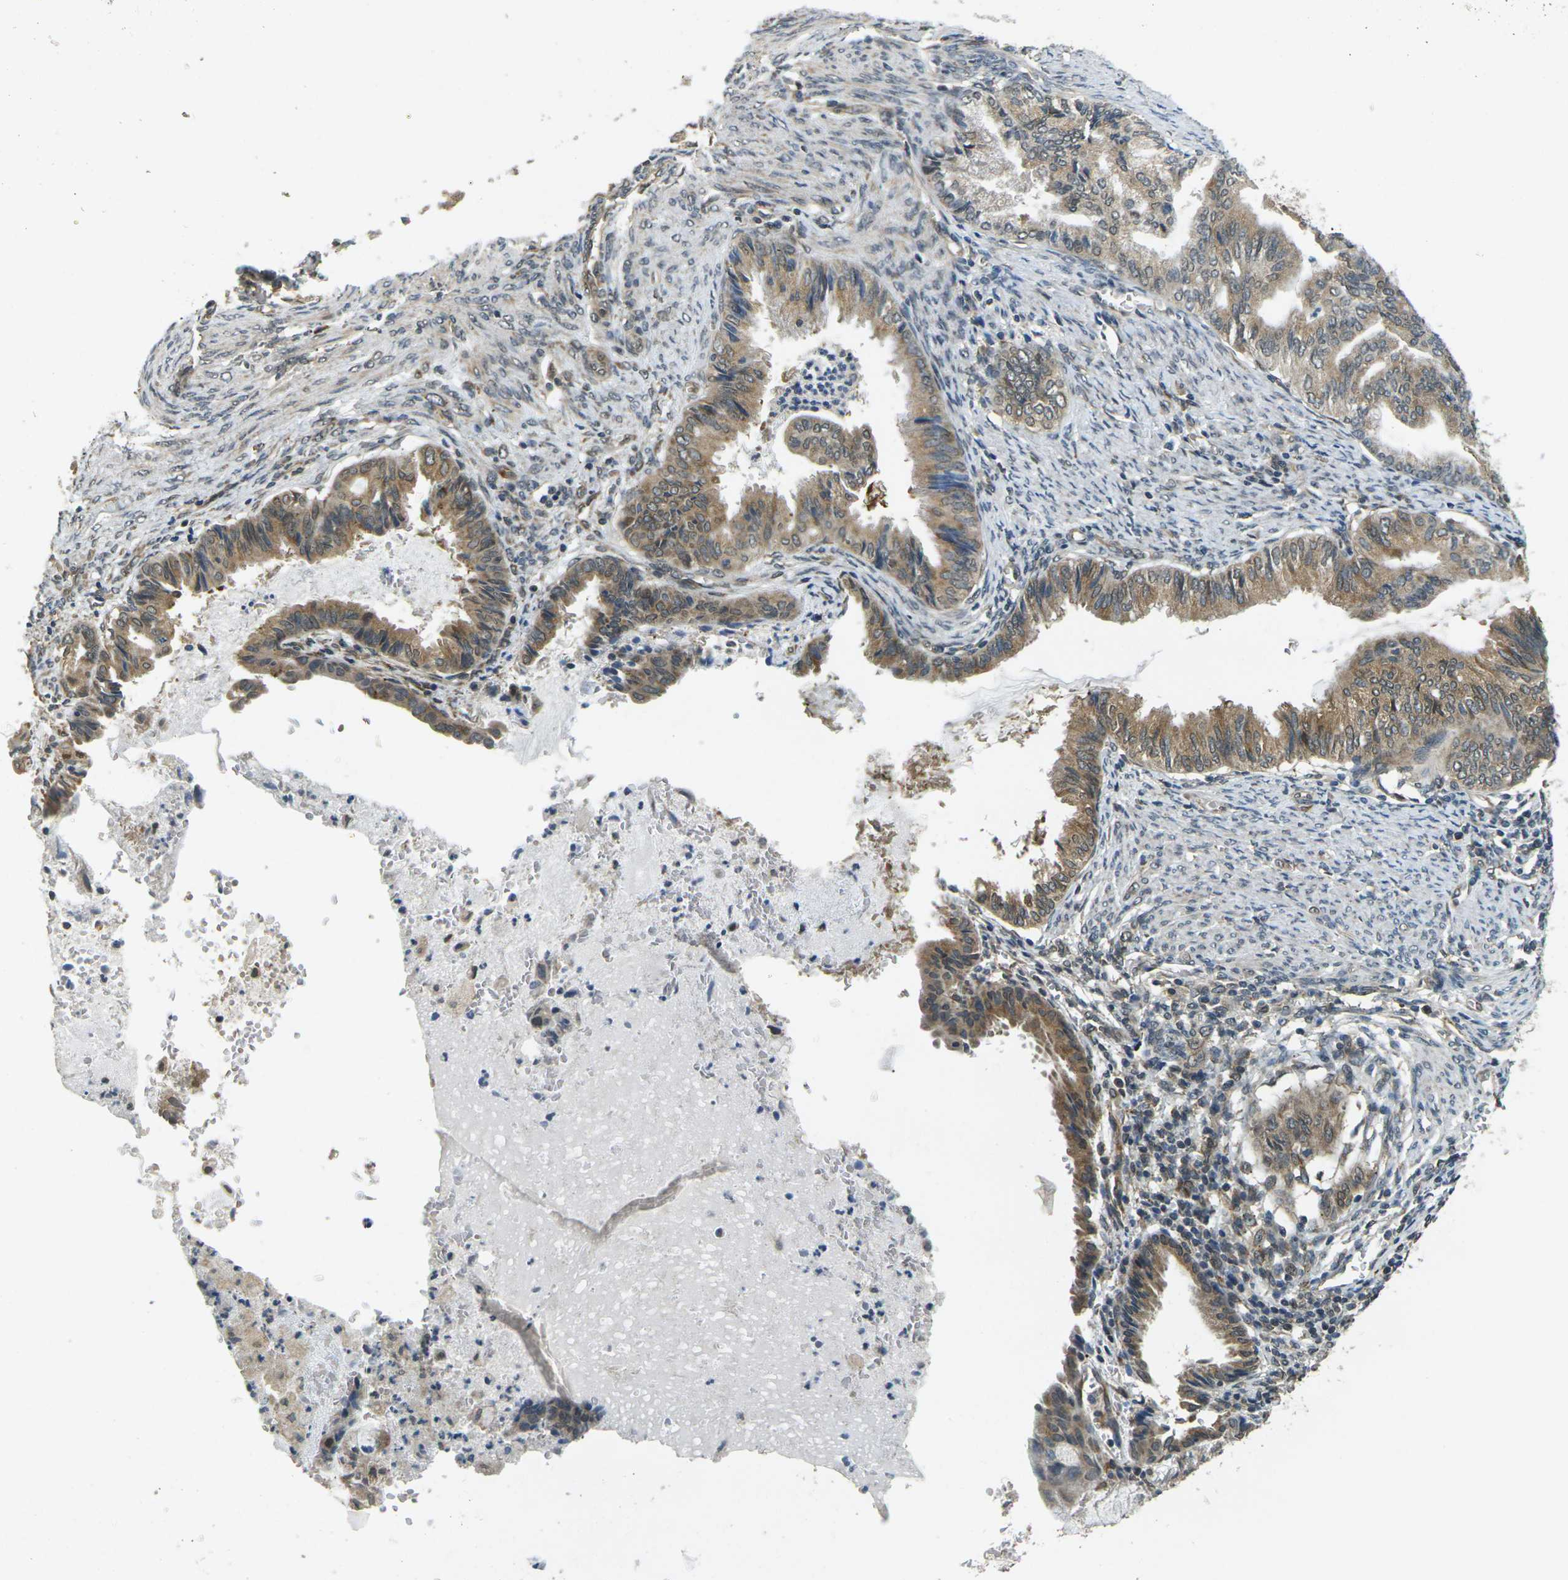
{"staining": {"intensity": "moderate", "quantity": ">75%", "location": "cytoplasmic/membranous"}, "tissue": "endometrial cancer", "cell_type": "Tumor cells", "image_type": "cancer", "snomed": [{"axis": "morphology", "description": "Adenocarcinoma, NOS"}, {"axis": "topography", "description": "Endometrium"}], "caption": "Immunohistochemical staining of endometrial cancer displays medium levels of moderate cytoplasmic/membranous protein staining in approximately >75% of tumor cells.", "gene": "FUT11", "patient": {"sex": "female", "age": 86}}